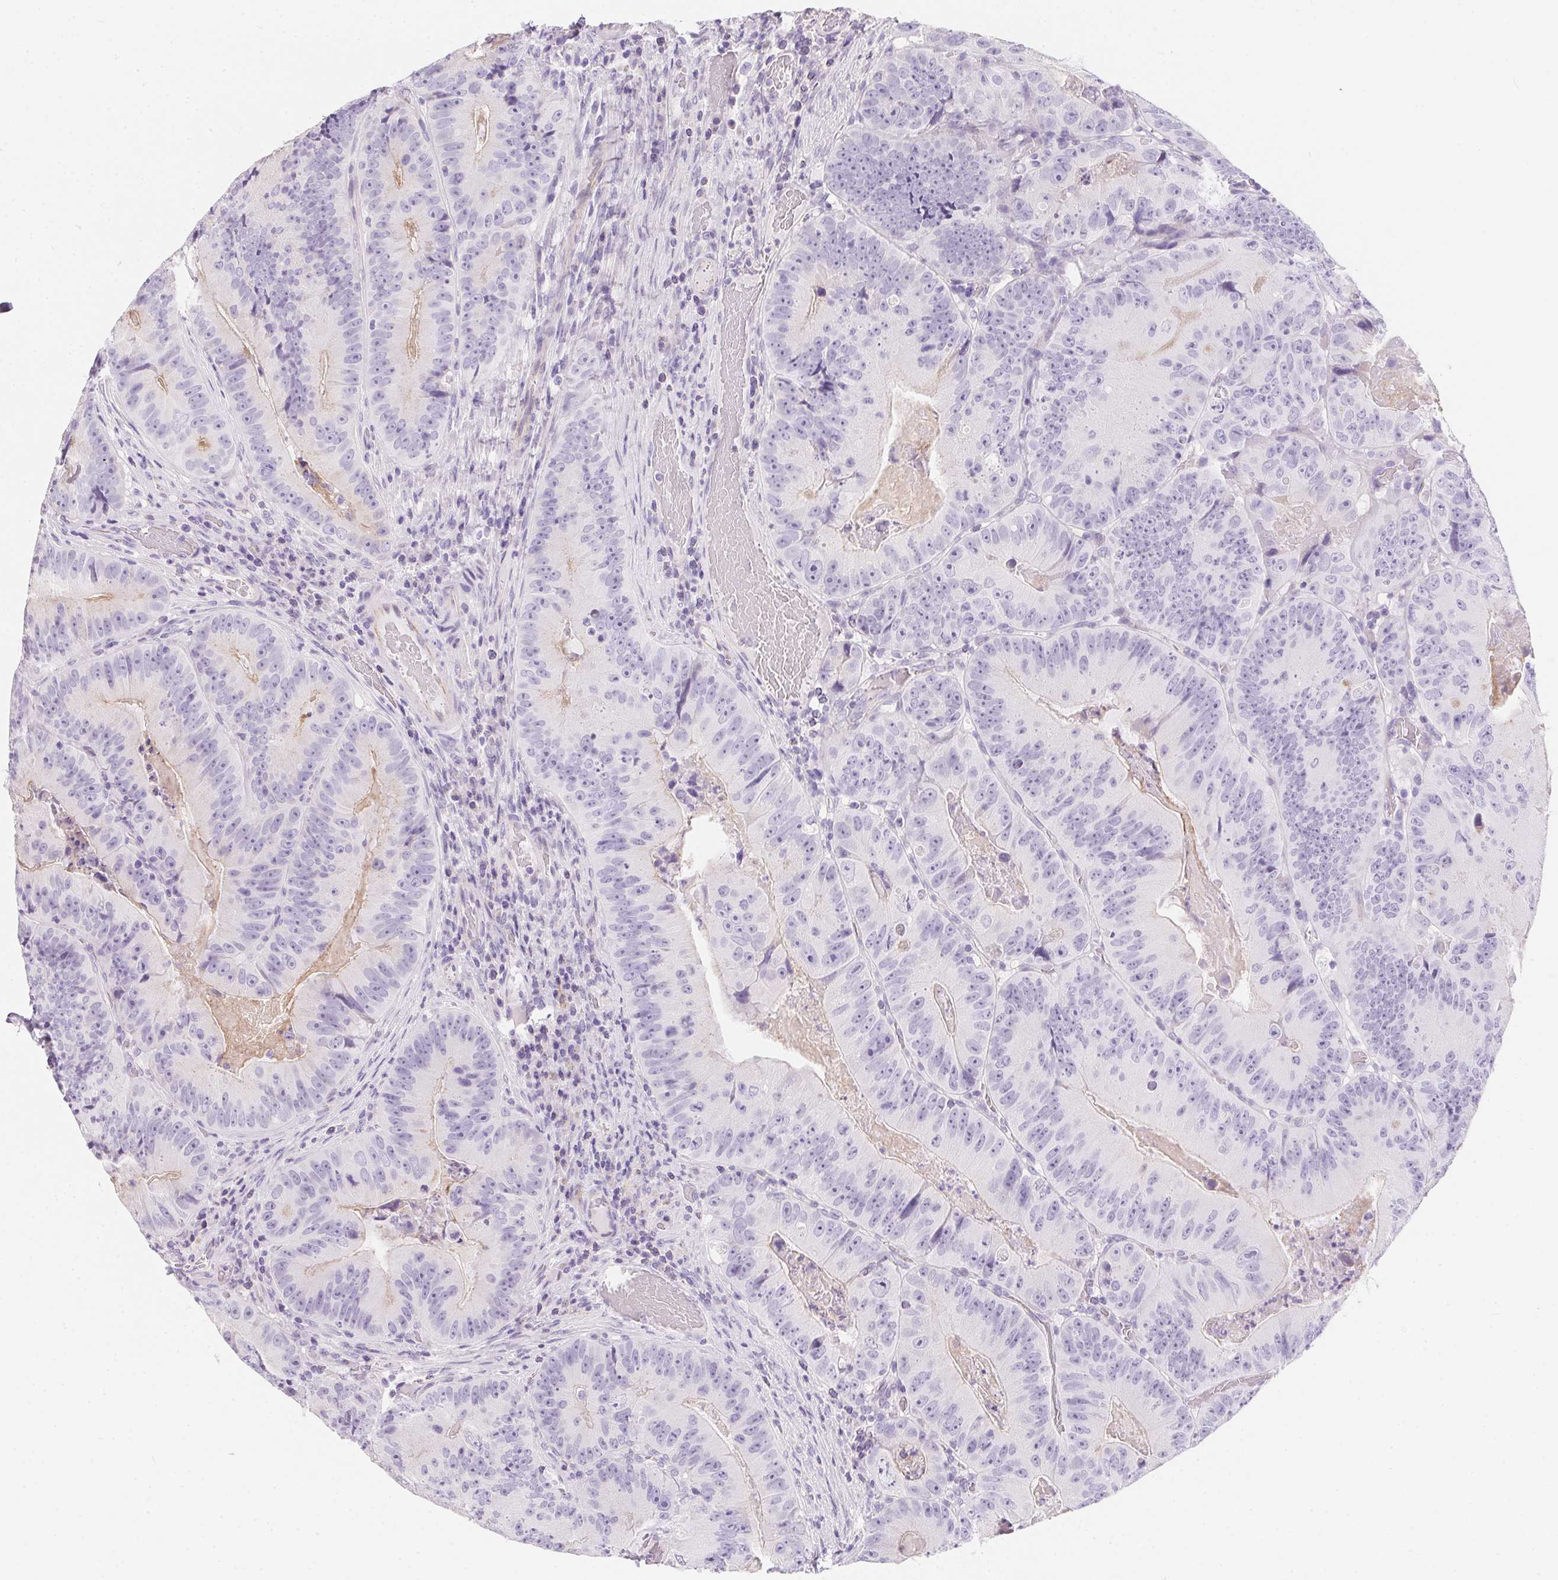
{"staining": {"intensity": "negative", "quantity": "none", "location": "none"}, "tissue": "colorectal cancer", "cell_type": "Tumor cells", "image_type": "cancer", "snomed": [{"axis": "morphology", "description": "Adenocarcinoma, NOS"}, {"axis": "topography", "description": "Colon"}], "caption": "An immunohistochemistry image of colorectal cancer is shown. There is no staining in tumor cells of colorectal cancer. (DAB (3,3'-diaminobenzidine) immunohistochemistry (IHC) visualized using brightfield microscopy, high magnification).", "gene": "AQP5", "patient": {"sex": "female", "age": 86}}